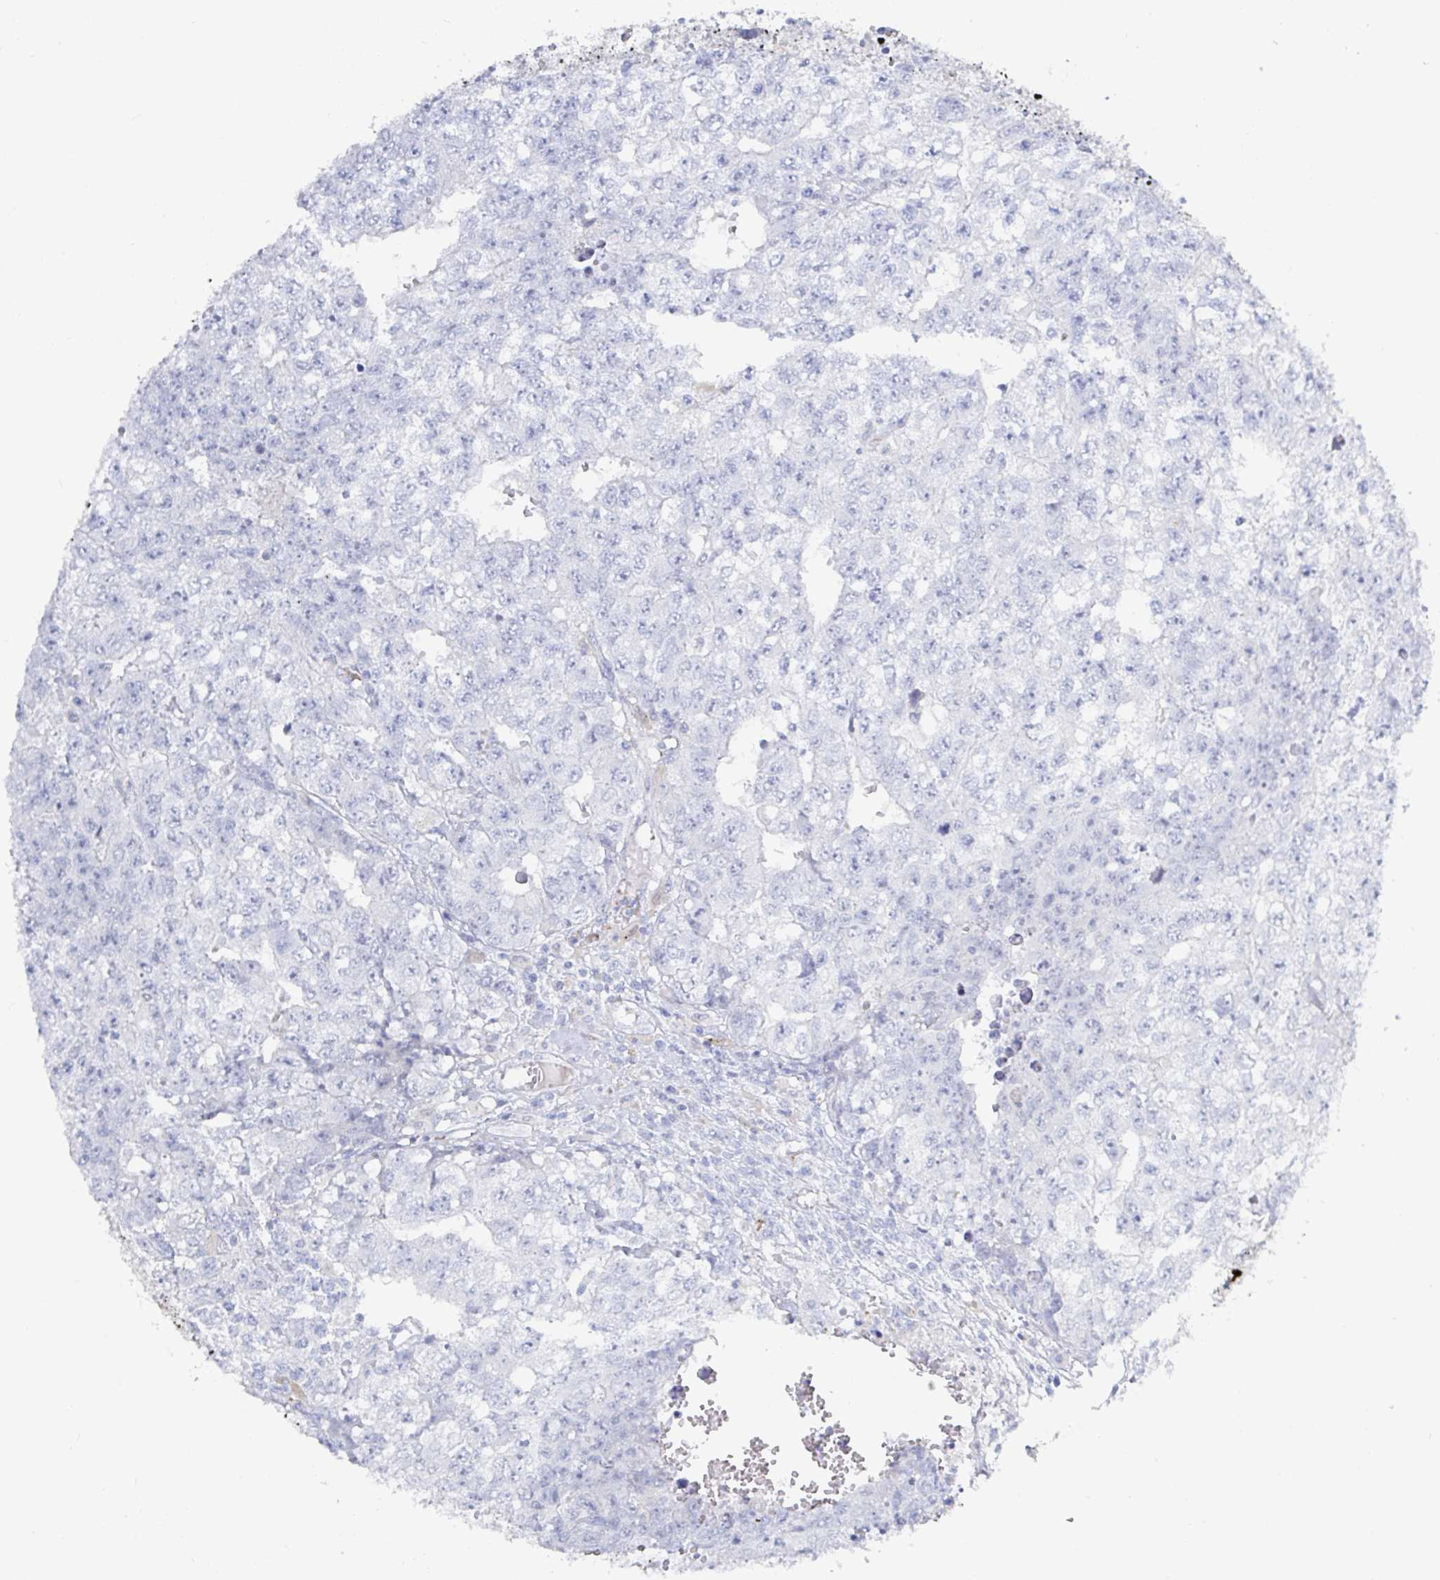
{"staining": {"intensity": "negative", "quantity": "none", "location": "none"}, "tissue": "testis cancer", "cell_type": "Tumor cells", "image_type": "cancer", "snomed": [{"axis": "morphology", "description": "Carcinoma, Embryonal, NOS"}, {"axis": "morphology", "description": "Teratoma, malignant, NOS"}, {"axis": "topography", "description": "Testis"}], "caption": "An IHC micrograph of testis embryonal carcinoma is shown. There is no staining in tumor cells of testis embryonal carcinoma.", "gene": "OR2A4", "patient": {"sex": "male", "age": 24}}